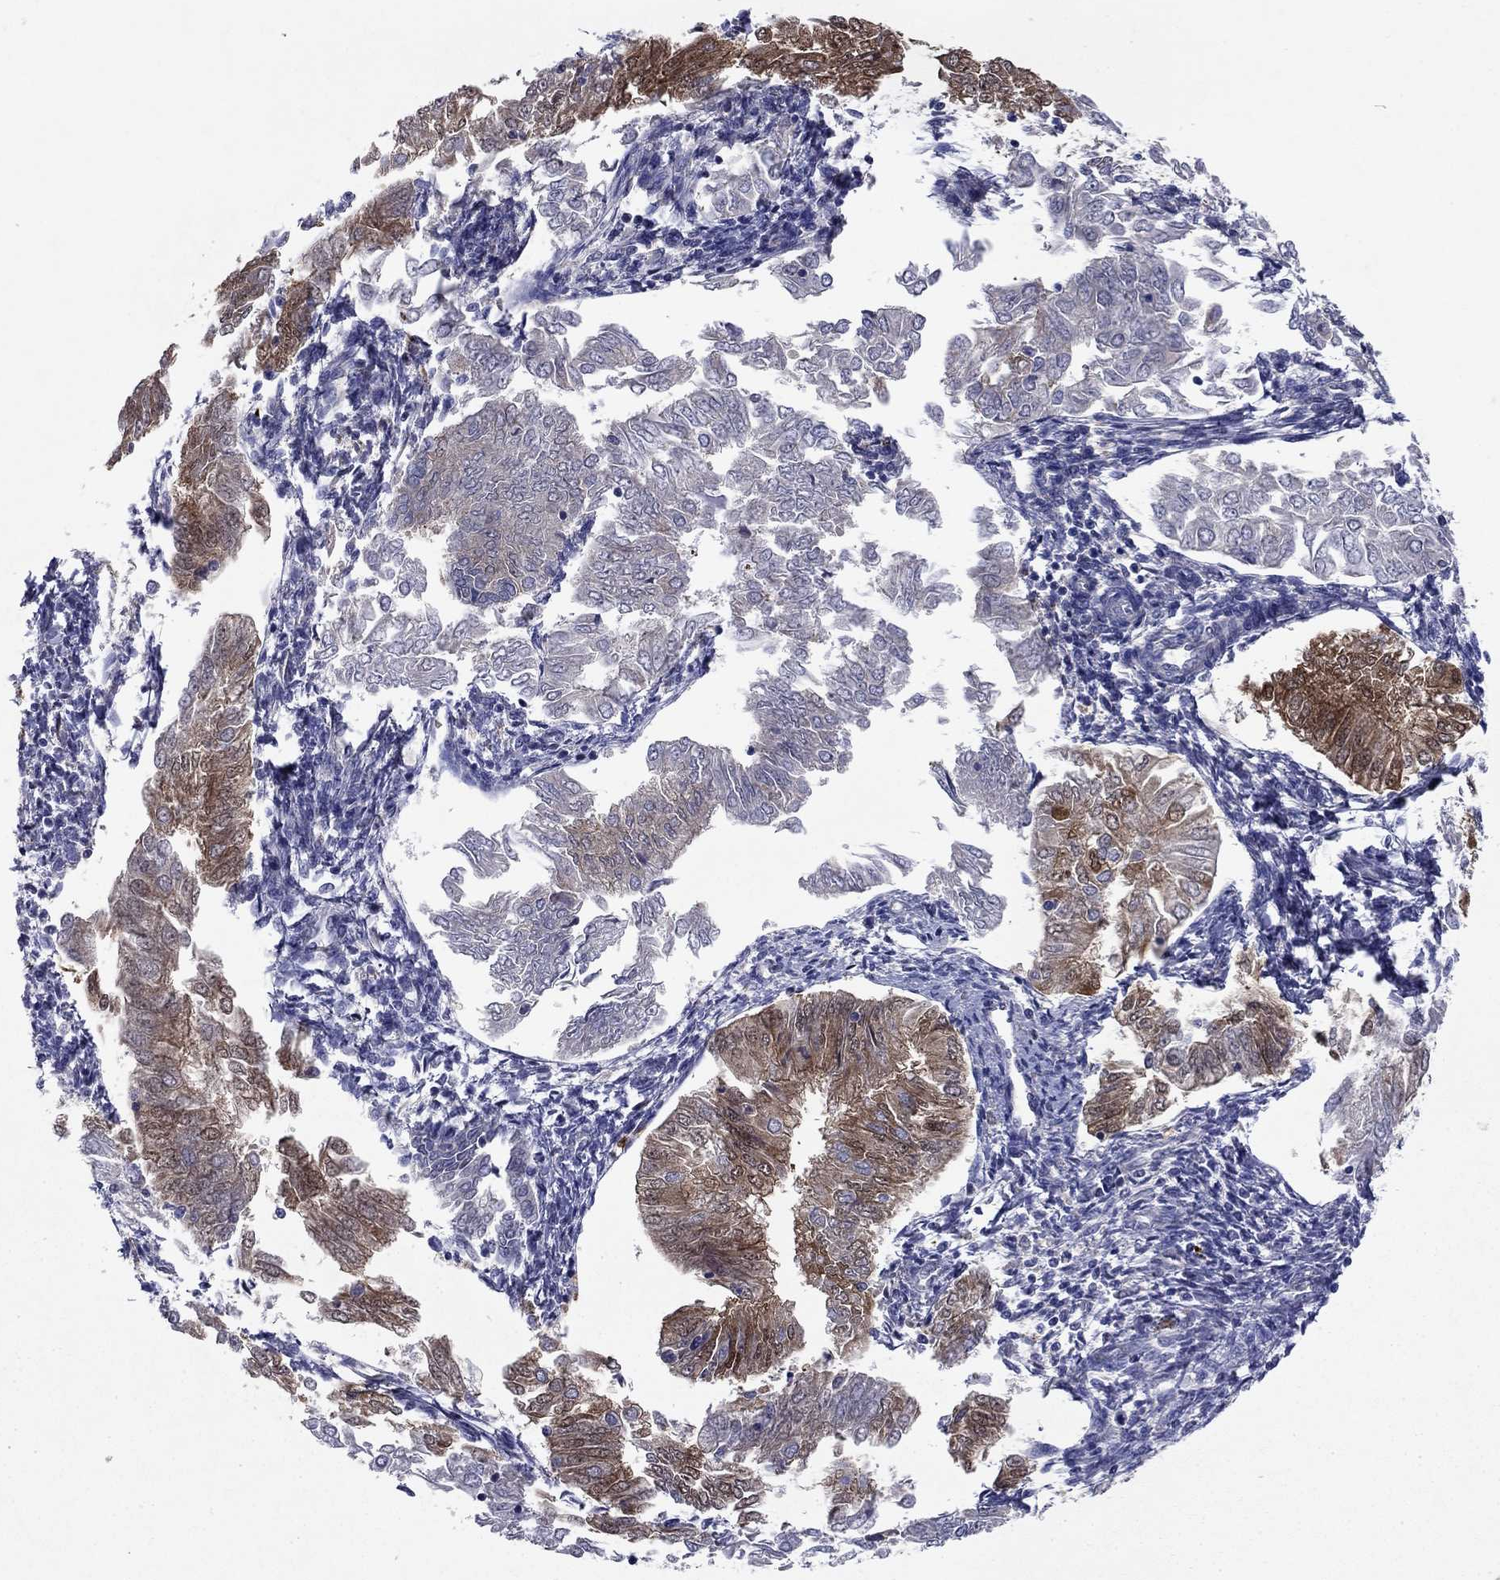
{"staining": {"intensity": "moderate", "quantity": "25%-75%", "location": "cytoplasmic/membranous"}, "tissue": "endometrial cancer", "cell_type": "Tumor cells", "image_type": "cancer", "snomed": [{"axis": "morphology", "description": "Adenocarcinoma, NOS"}, {"axis": "topography", "description": "Endometrium"}], "caption": "Approximately 25%-75% of tumor cells in human endometrial cancer (adenocarcinoma) reveal moderate cytoplasmic/membranous protein staining as visualized by brown immunohistochemical staining.", "gene": "SULT2B1", "patient": {"sex": "female", "age": 53}}